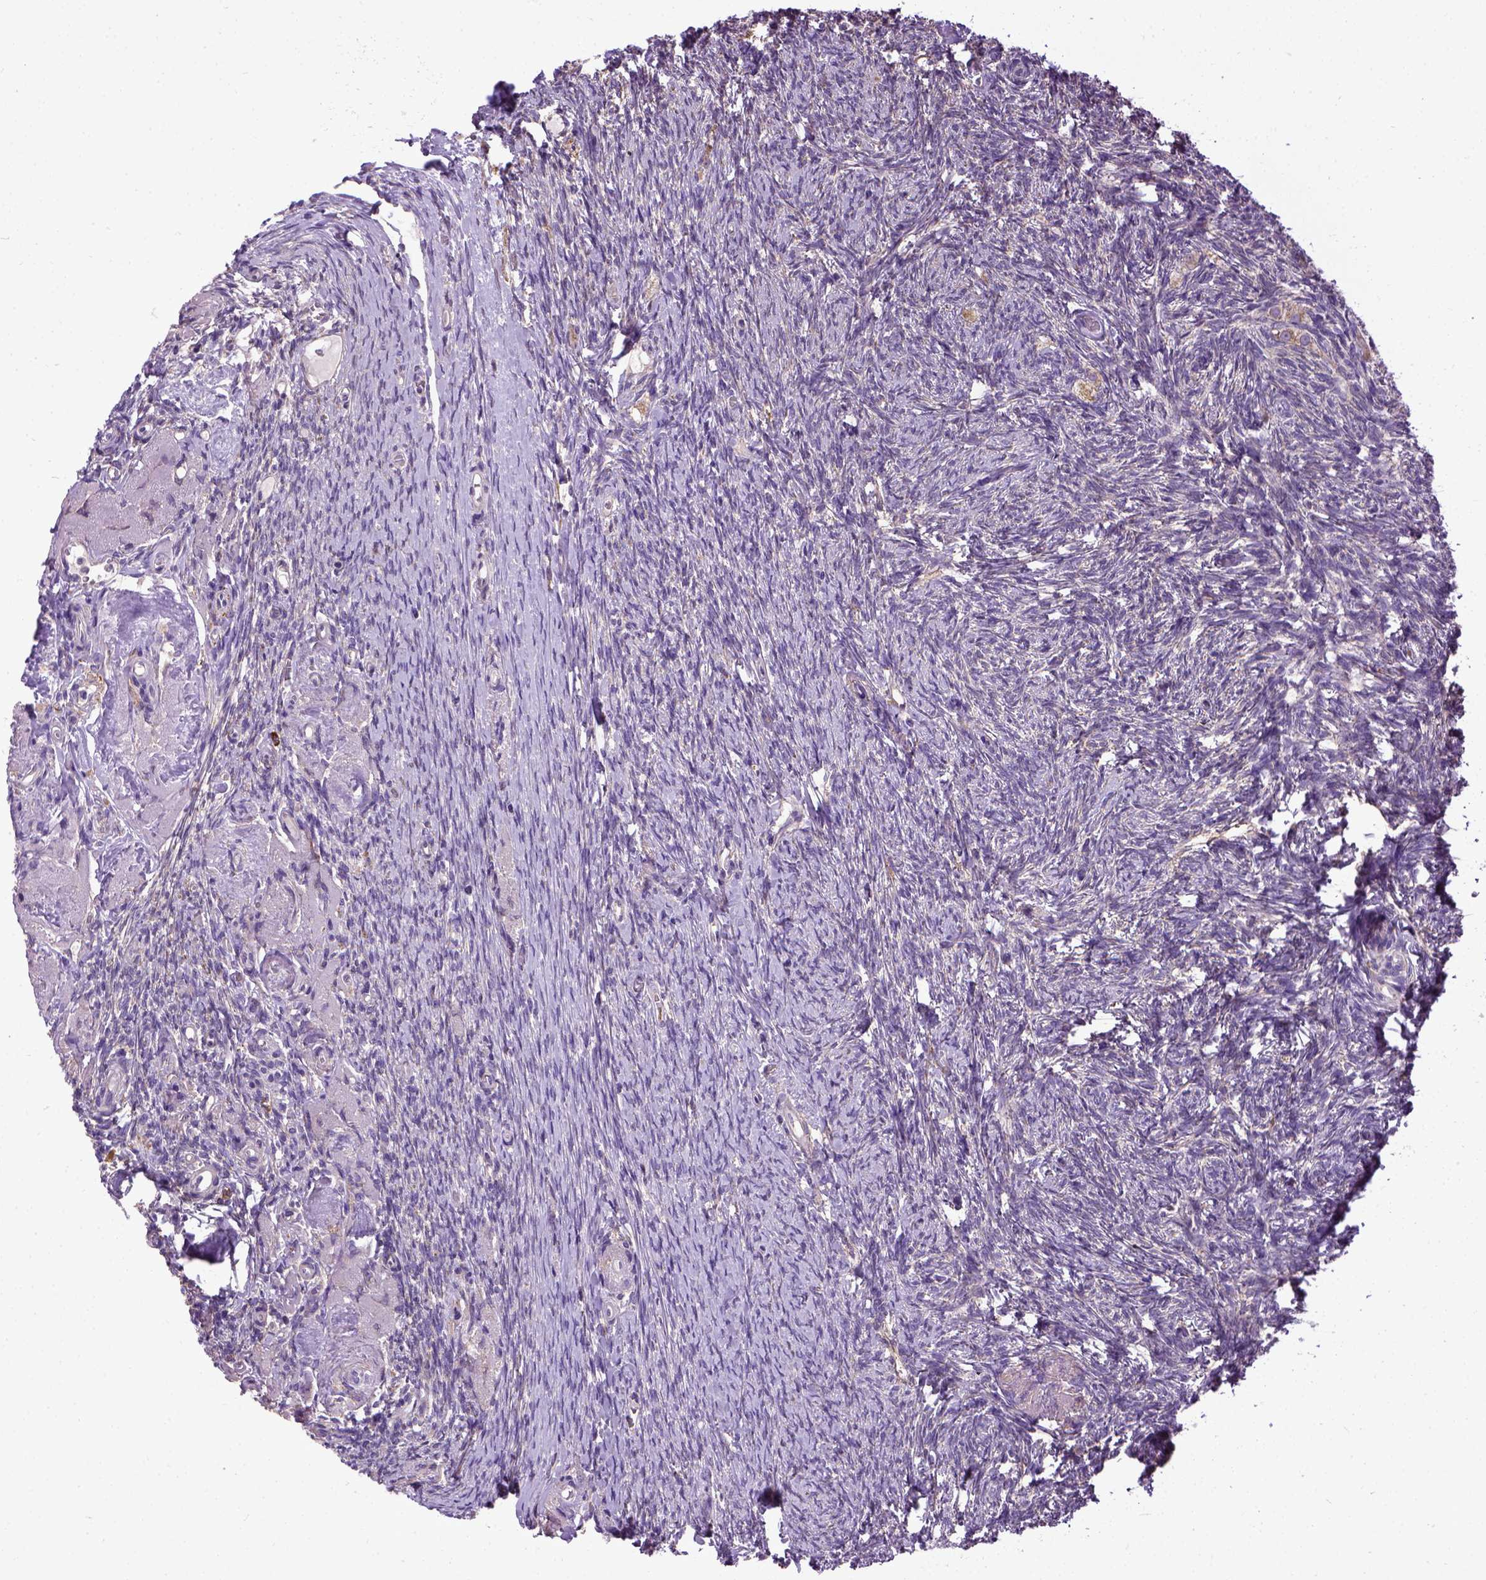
{"staining": {"intensity": "moderate", "quantity": ">75%", "location": "cytoplasmic/membranous"}, "tissue": "ovary", "cell_type": "Follicle cells", "image_type": "normal", "snomed": [{"axis": "morphology", "description": "Normal tissue, NOS"}, {"axis": "topography", "description": "Ovary"}], "caption": "A photomicrograph of ovary stained for a protein demonstrates moderate cytoplasmic/membranous brown staining in follicle cells.", "gene": "ENG", "patient": {"sex": "female", "age": 72}}